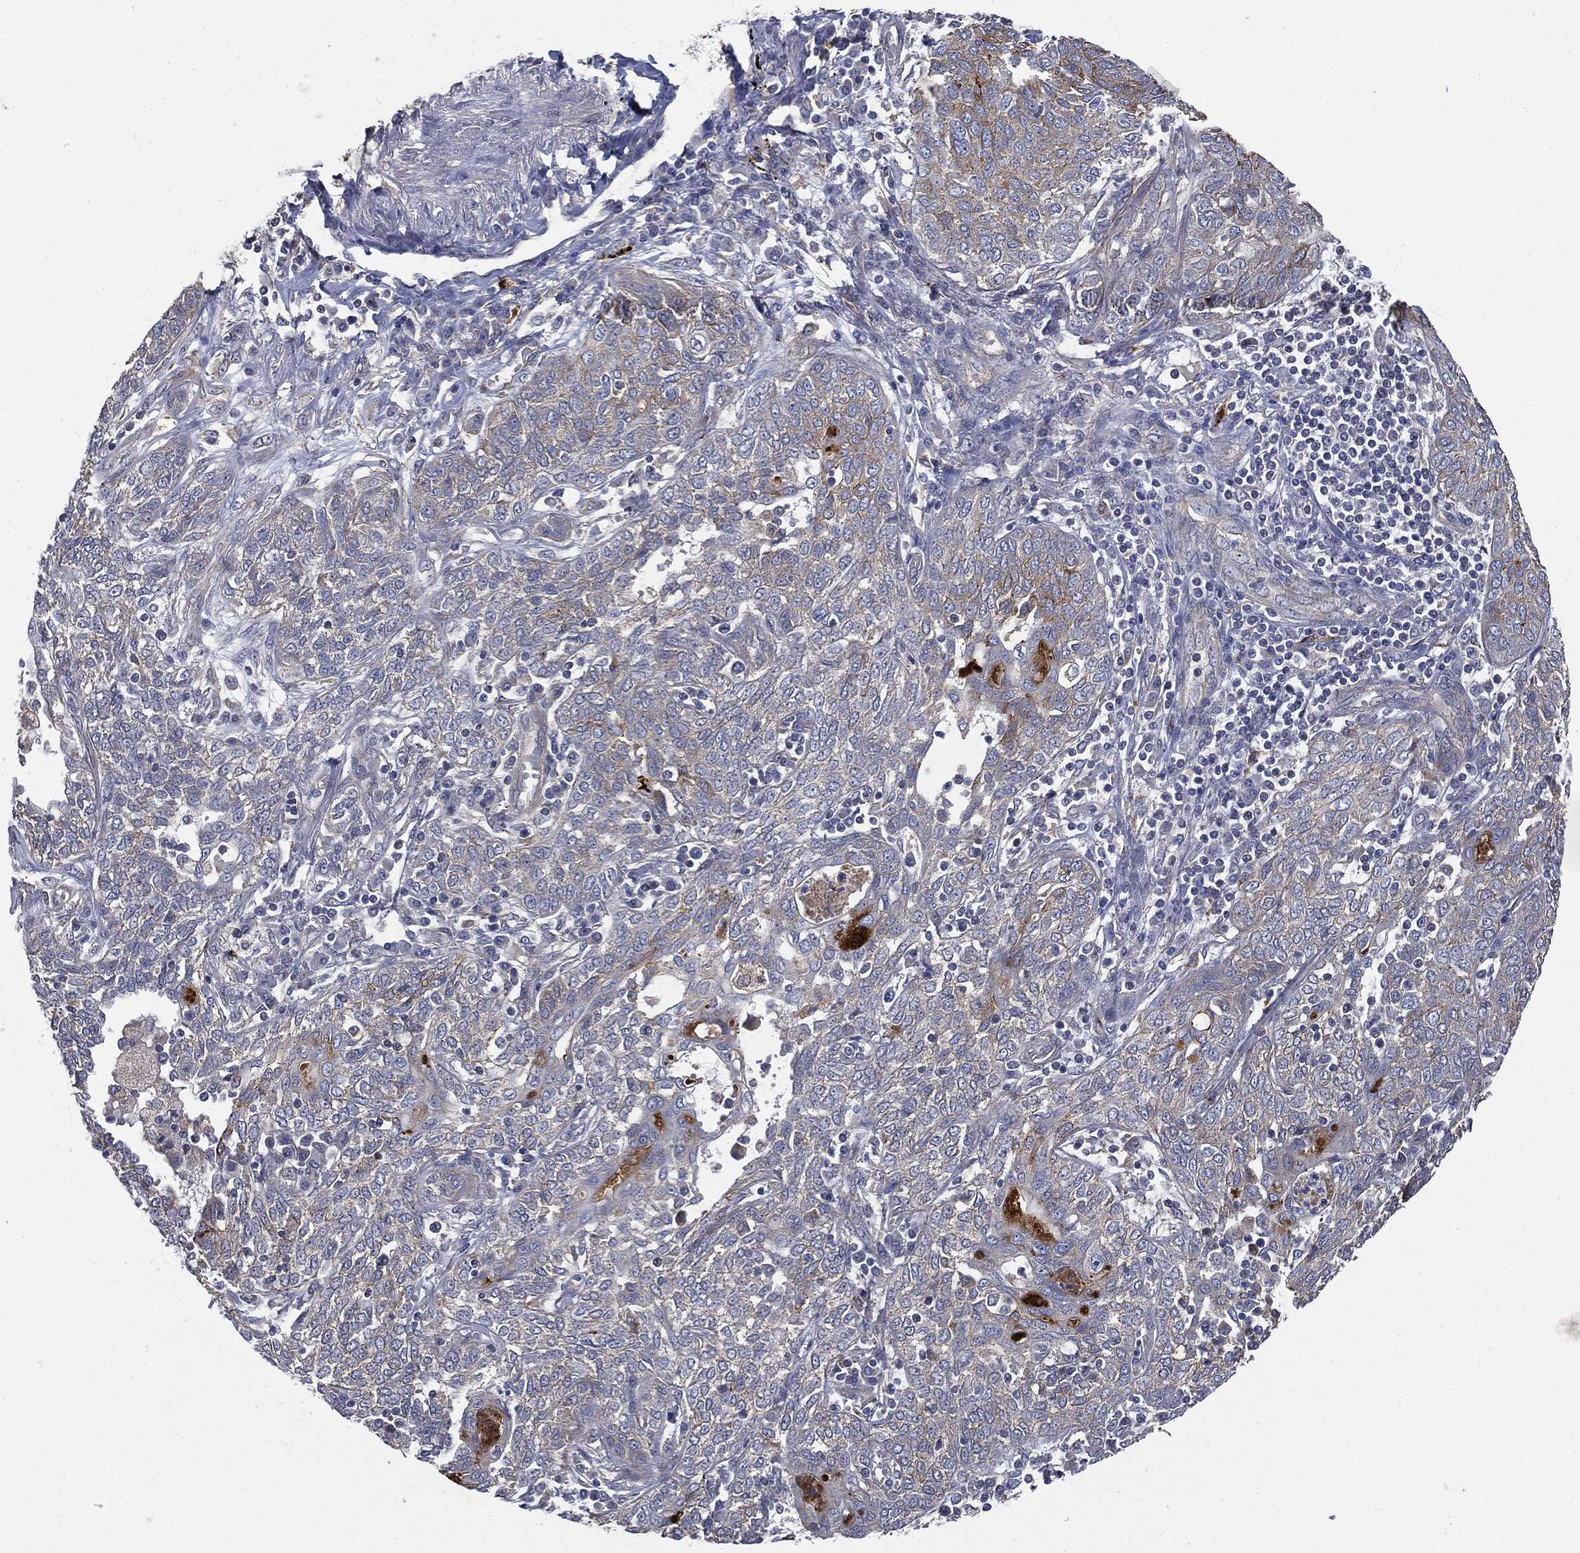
{"staining": {"intensity": "negative", "quantity": "none", "location": "none"}, "tissue": "lung cancer", "cell_type": "Tumor cells", "image_type": "cancer", "snomed": [{"axis": "morphology", "description": "Squamous cell carcinoma, NOS"}, {"axis": "topography", "description": "Lung"}], "caption": "Immunohistochemistry of human lung cancer (squamous cell carcinoma) exhibits no positivity in tumor cells.", "gene": "EPS15L1", "patient": {"sex": "female", "age": 70}}